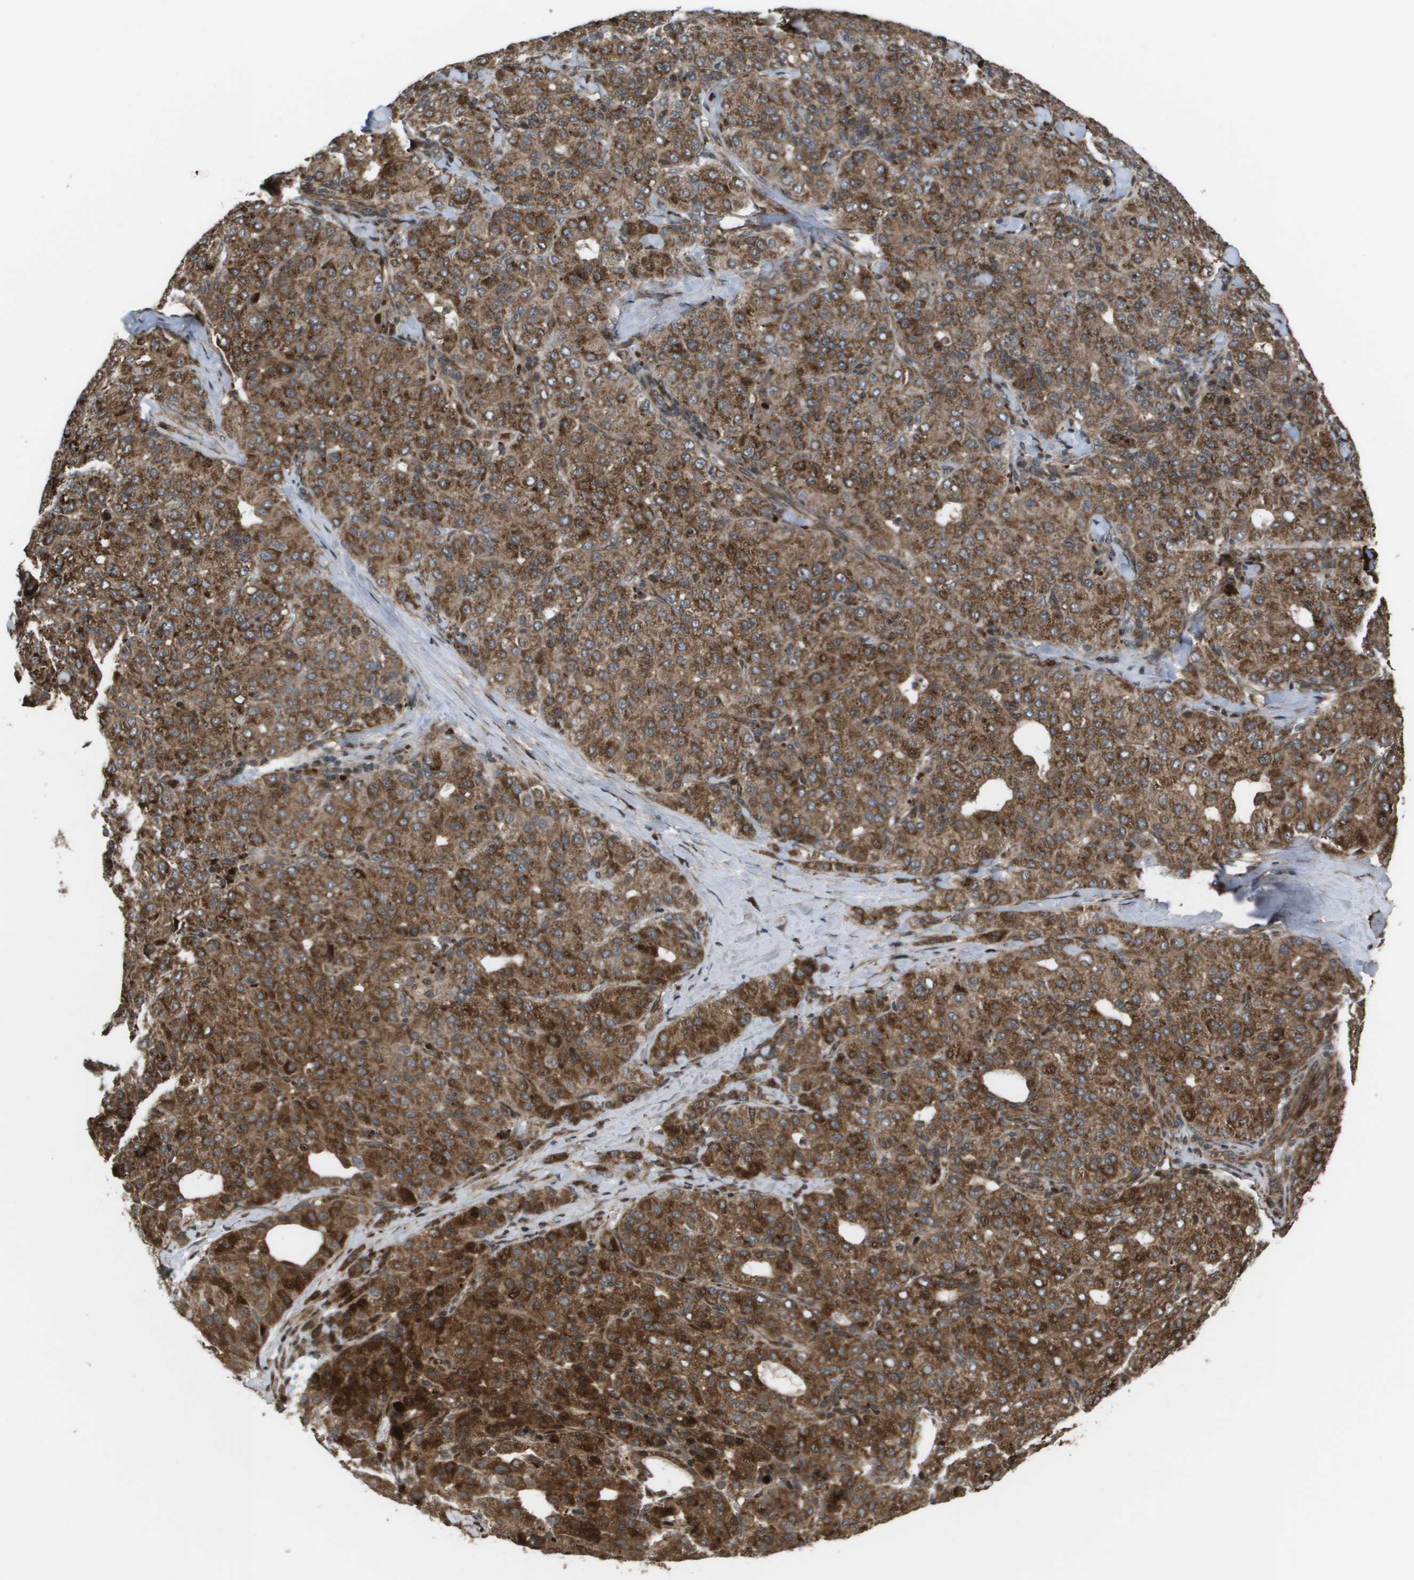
{"staining": {"intensity": "moderate", "quantity": ">75%", "location": "cytoplasmic/membranous"}, "tissue": "liver cancer", "cell_type": "Tumor cells", "image_type": "cancer", "snomed": [{"axis": "morphology", "description": "Carcinoma, Hepatocellular, NOS"}, {"axis": "topography", "description": "Liver"}], "caption": "Immunohistochemical staining of human liver cancer reveals medium levels of moderate cytoplasmic/membranous protein positivity in approximately >75% of tumor cells.", "gene": "AXIN2", "patient": {"sex": "male", "age": 65}}